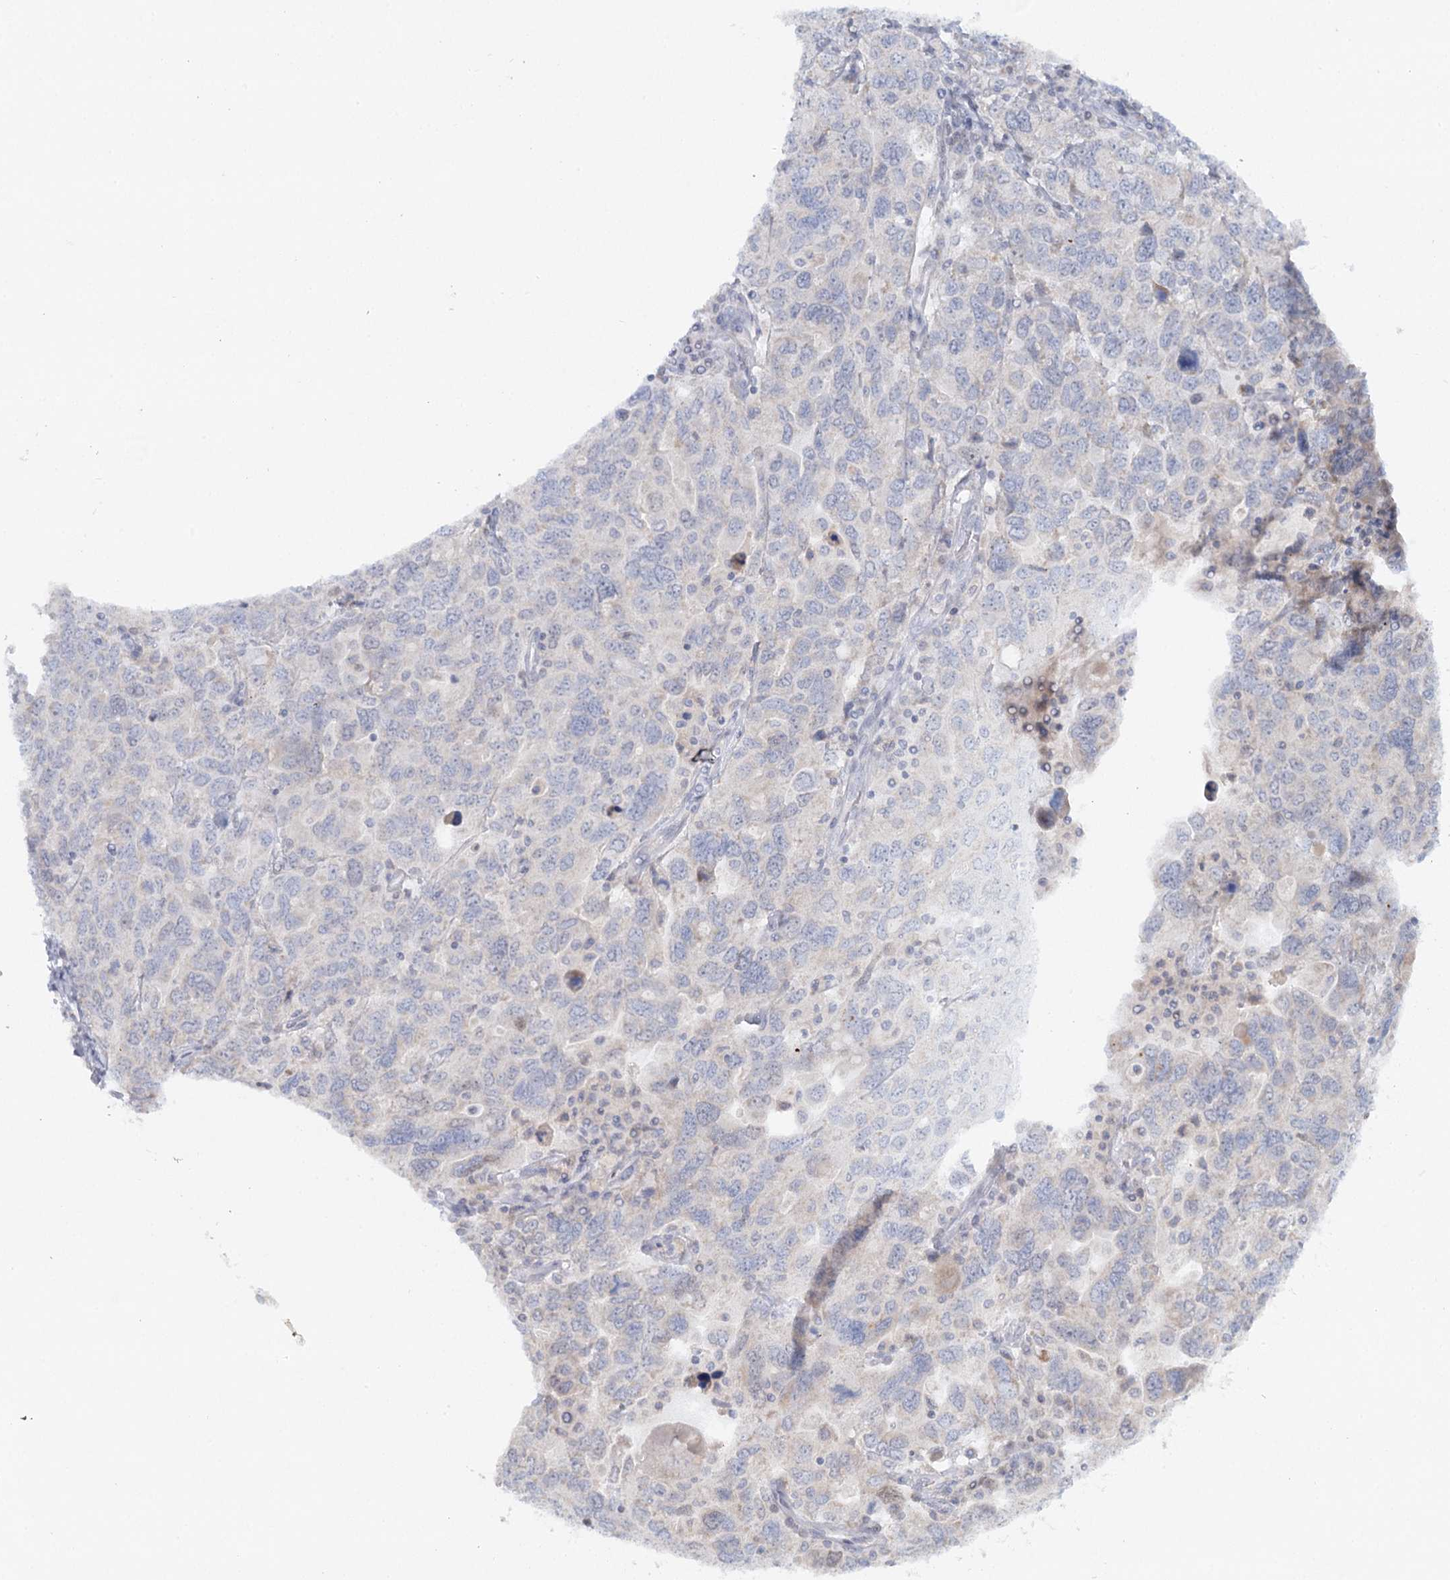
{"staining": {"intensity": "negative", "quantity": "none", "location": "none"}, "tissue": "ovarian cancer", "cell_type": "Tumor cells", "image_type": "cancer", "snomed": [{"axis": "morphology", "description": "Carcinoma, endometroid"}, {"axis": "topography", "description": "Ovary"}], "caption": "IHC histopathology image of human endometroid carcinoma (ovarian) stained for a protein (brown), which exhibits no expression in tumor cells.", "gene": "PSAPL1", "patient": {"sex": "female", "age": 62}}